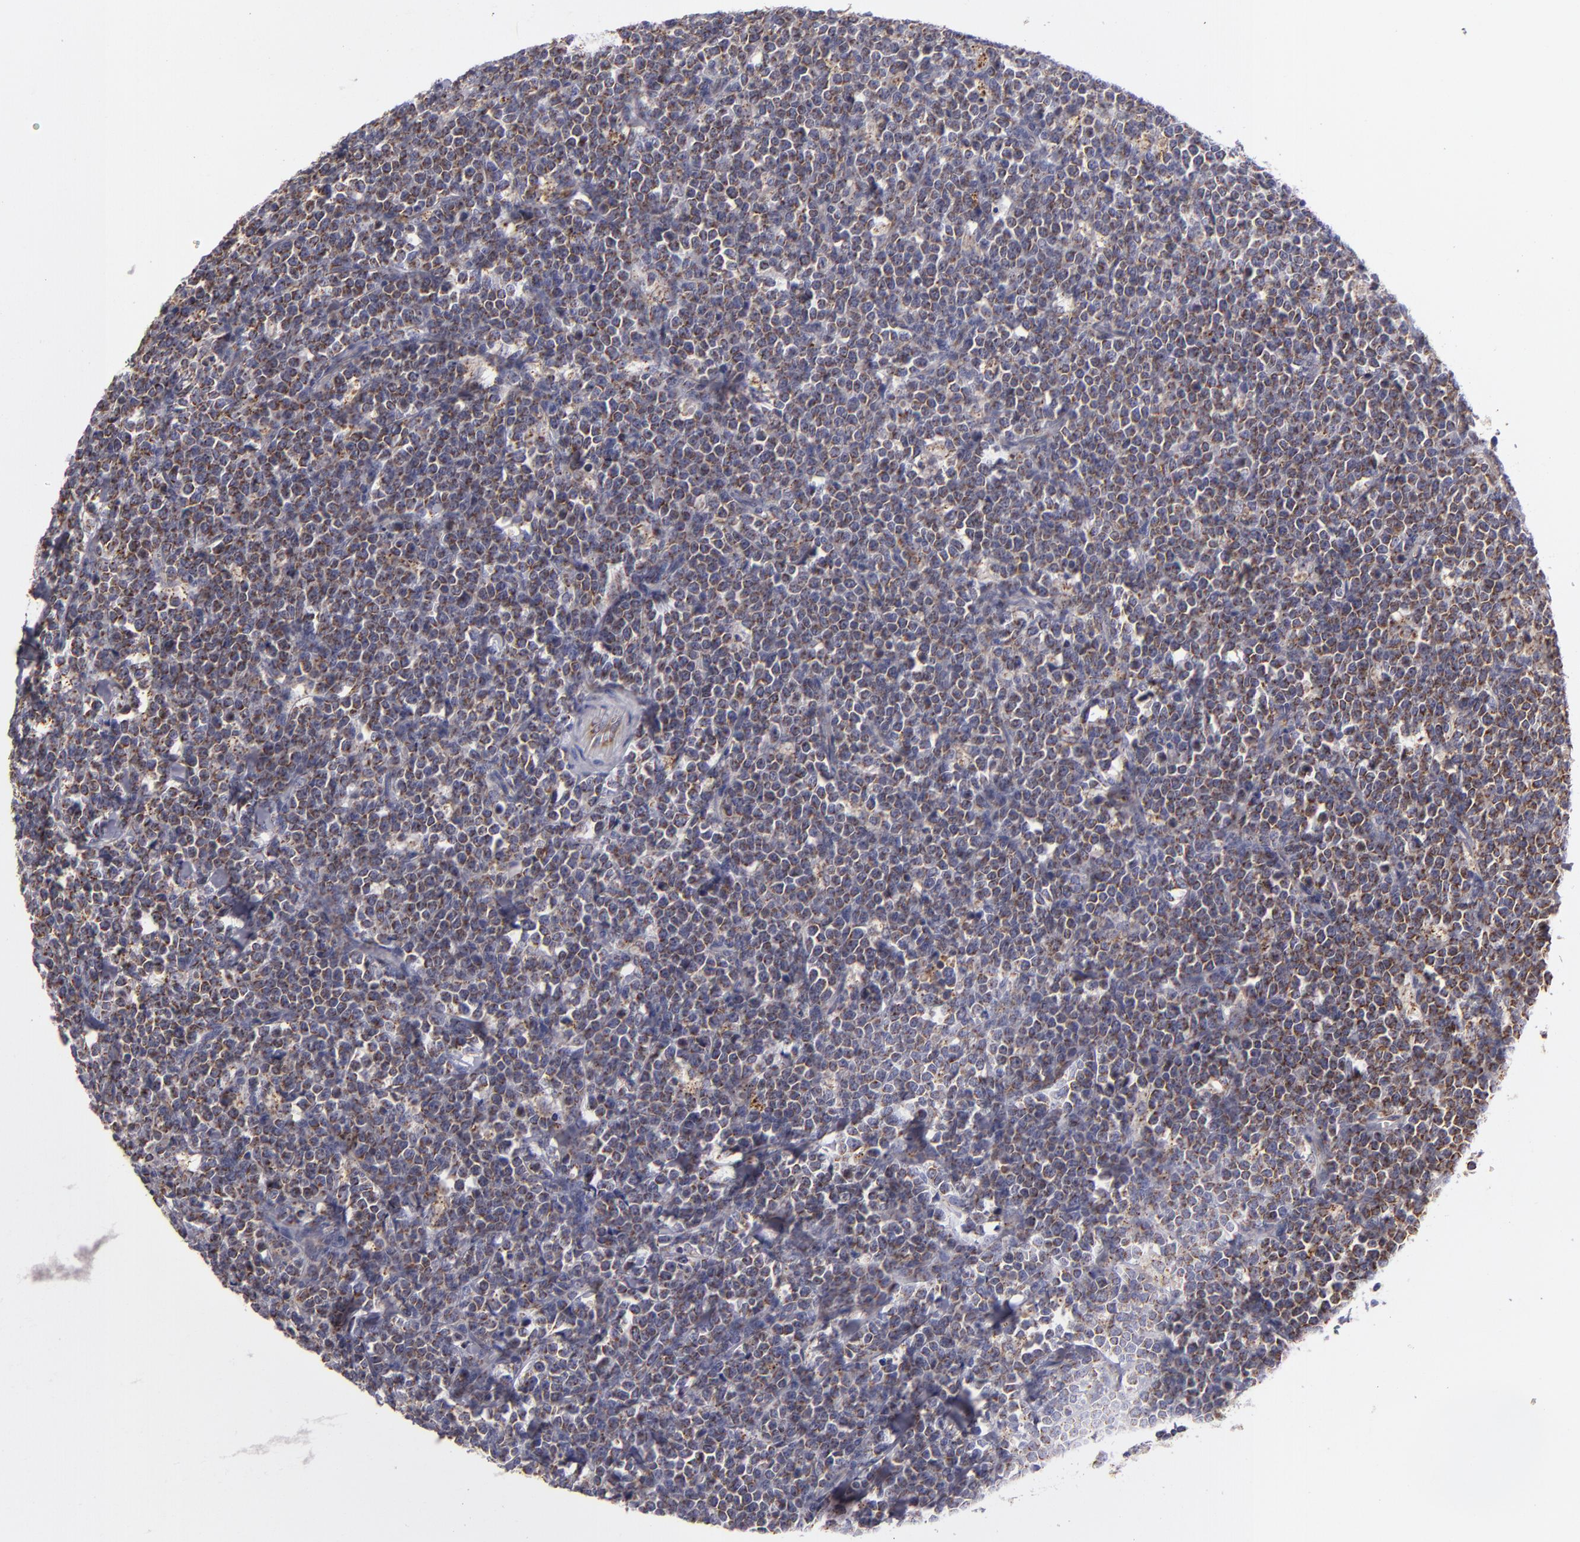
{"staining": {"intensity": "negative", "quantity": "none", "location": "none"}, "tissue": "lymphoma", "cell_type": "Tumor cells", "image_type": "cancer", "snomed": [{"axis": "morphology", "description": "Malignant lymphoma, non-Hodgkin's type, High grade"}, {"axis": "topography", "description": "Small intestine"}, {"axis": "topography", "description": "Colon"}], "caption": "A photomicrograph of lymphoma stained for a protein shows no brown staining in tumor cells.", "gene": "SH2D4A", "patient": {"sex": "male", "age": 8}}